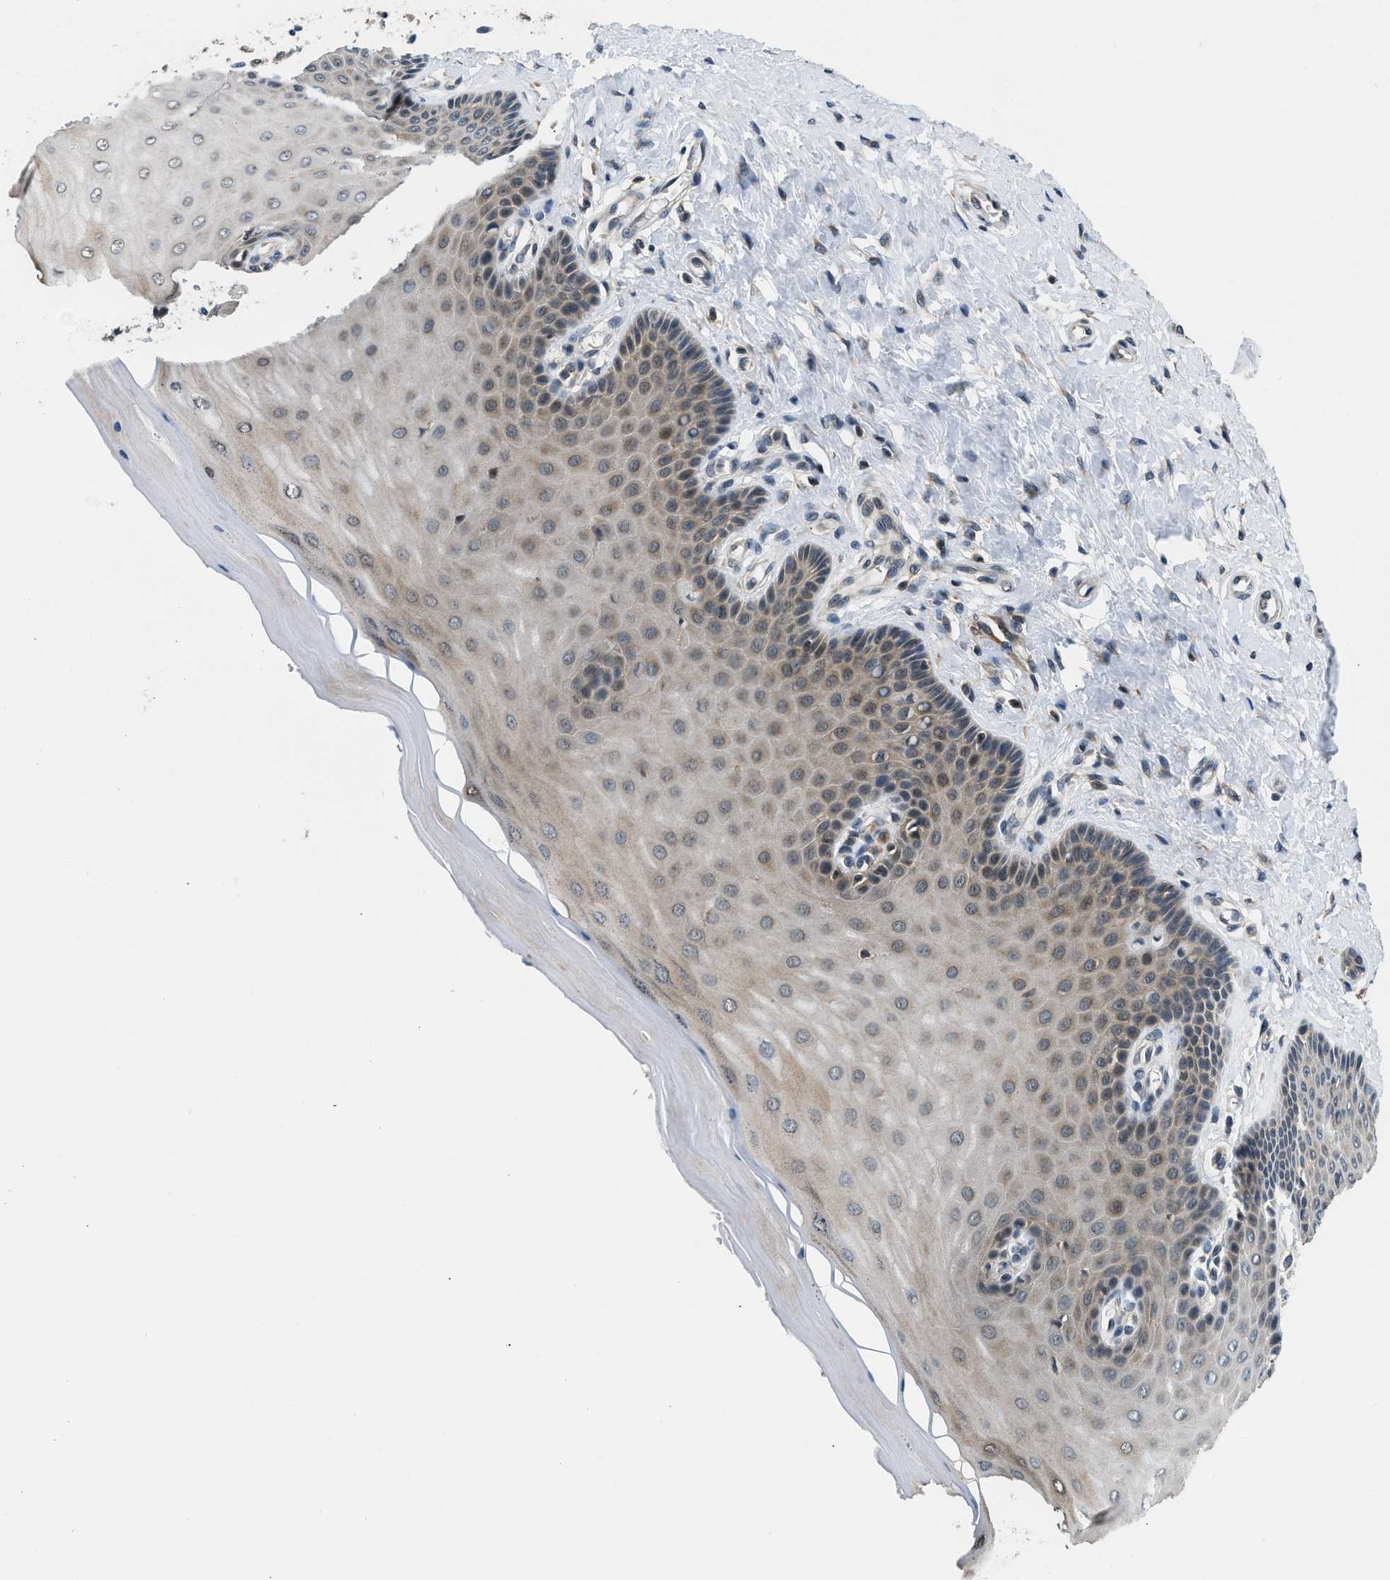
{"staining": {"intensity": "moderate", "quantity": ">75%", "location": "cytoplasmic/membranous,nuclear"}, "tissue": "cervix", "cell_type": "Glandular cells", "image_type": "normal", "snomed": [{"axis": "morphology", "description": "Normal tissue, NOS"}, {"axis": "topography", "description": "Cervix"}], "caption": "Brown immunohistochemical staining in unremarkable cervix reveals moderate cytoplasmic/membranous,nuclear staining in approximately >75% of glandular cells. Nuclei are stained in blue.", "gene": "MTMR1", "patient": {"sex": "female", "age": 55}}